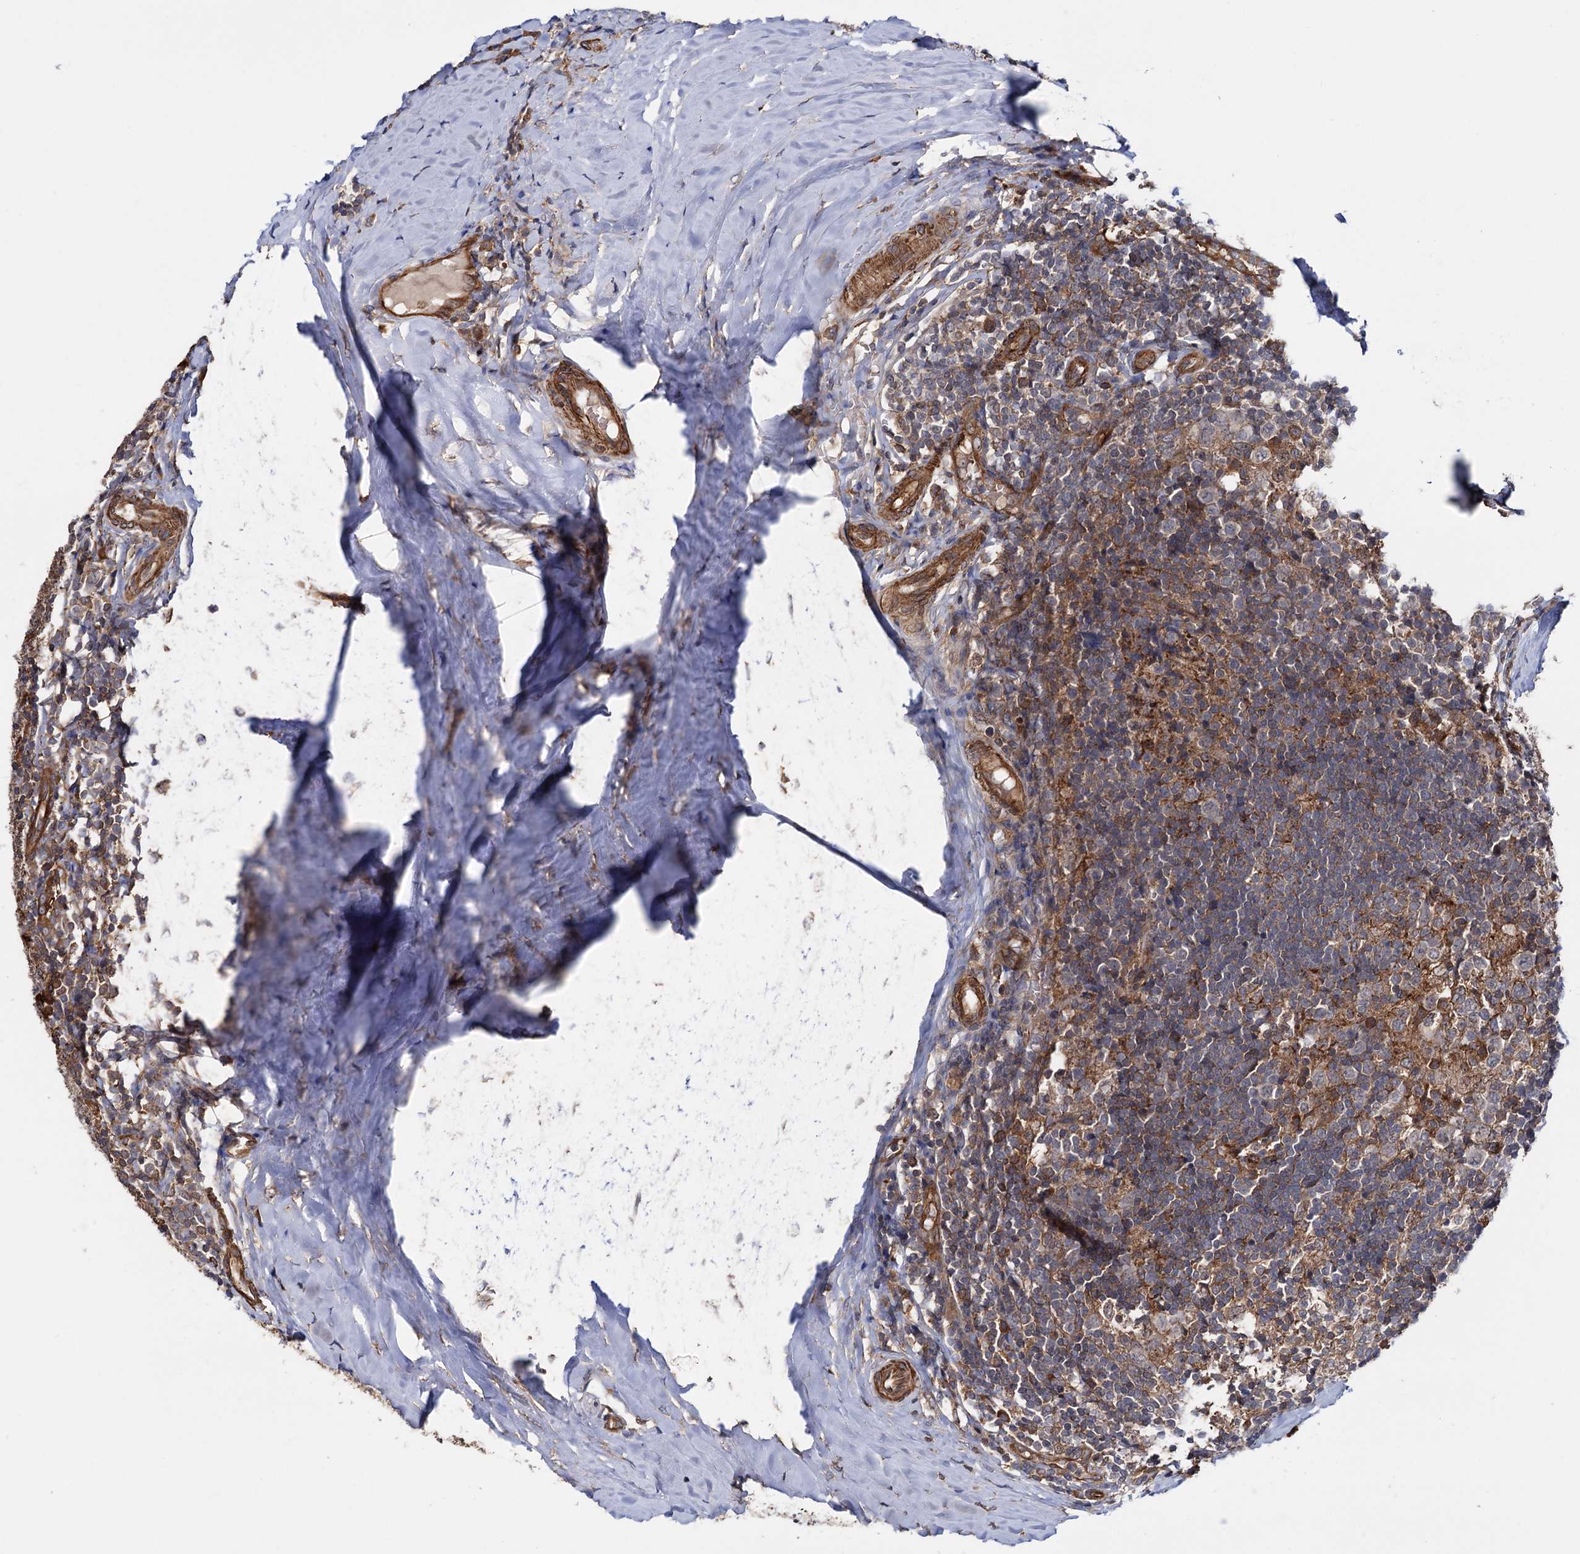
{"staining": {"intensity": "moderate", "quantity": "25%-75%", "location": "cytoplasmic/membranous"}, "tissue": "tonsil", "cell_type": "Germinal center cells", "image_type": "normal", "snomed": [{"axis": "morphology", "description": "Normal tissue, NOS"}, {"axis": "topography", "description": "Tonsil"}], "caption": "The micrograph displays immunohistochemical staining of benign tonsil. There is moderate cytoplasmic/membranous staining is present in approximately 25%-75% of germinal center cells.", "gene": "ATP8B4", "patient": {"sex": "female", "age": 19}}